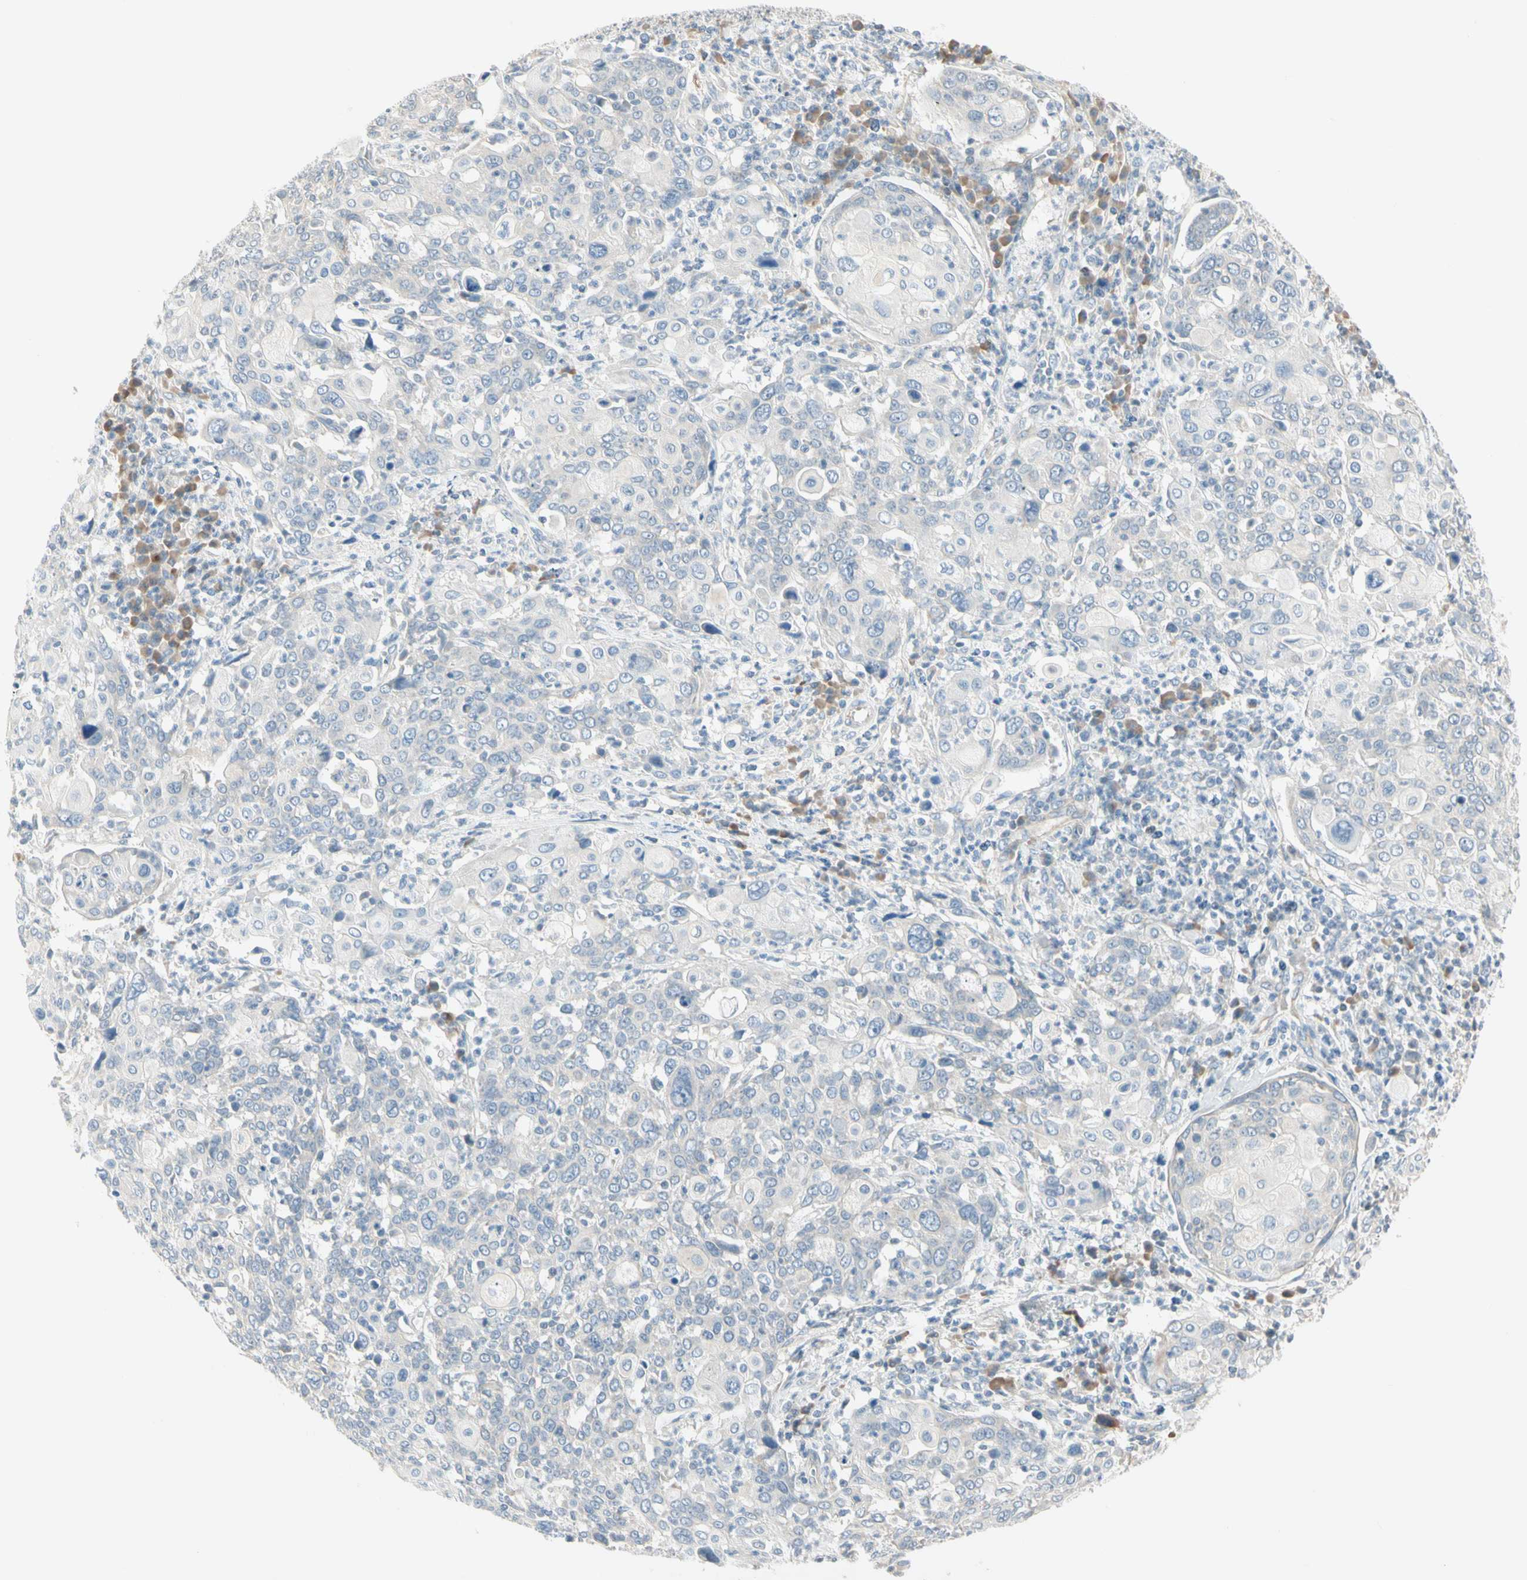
{"staining": {"intensity": "negative", "quantity": "none", "location": "none"}, "tissue": "cervical cancer", "cell_type": "Tumor cells", "image_type": "cancer", "snomed": [{"axis": "morphology", "description": "Squamous cell carcinoma, NOS"}, {"axis": "topography", "description": "Cervix"}], "caption": "Cervical squamous cell carcinoma stained for a protein using IHC displays no expression tumor cells.", "gene": "ALDH18A1", "patient": {"sex": "female", "age": 40}}